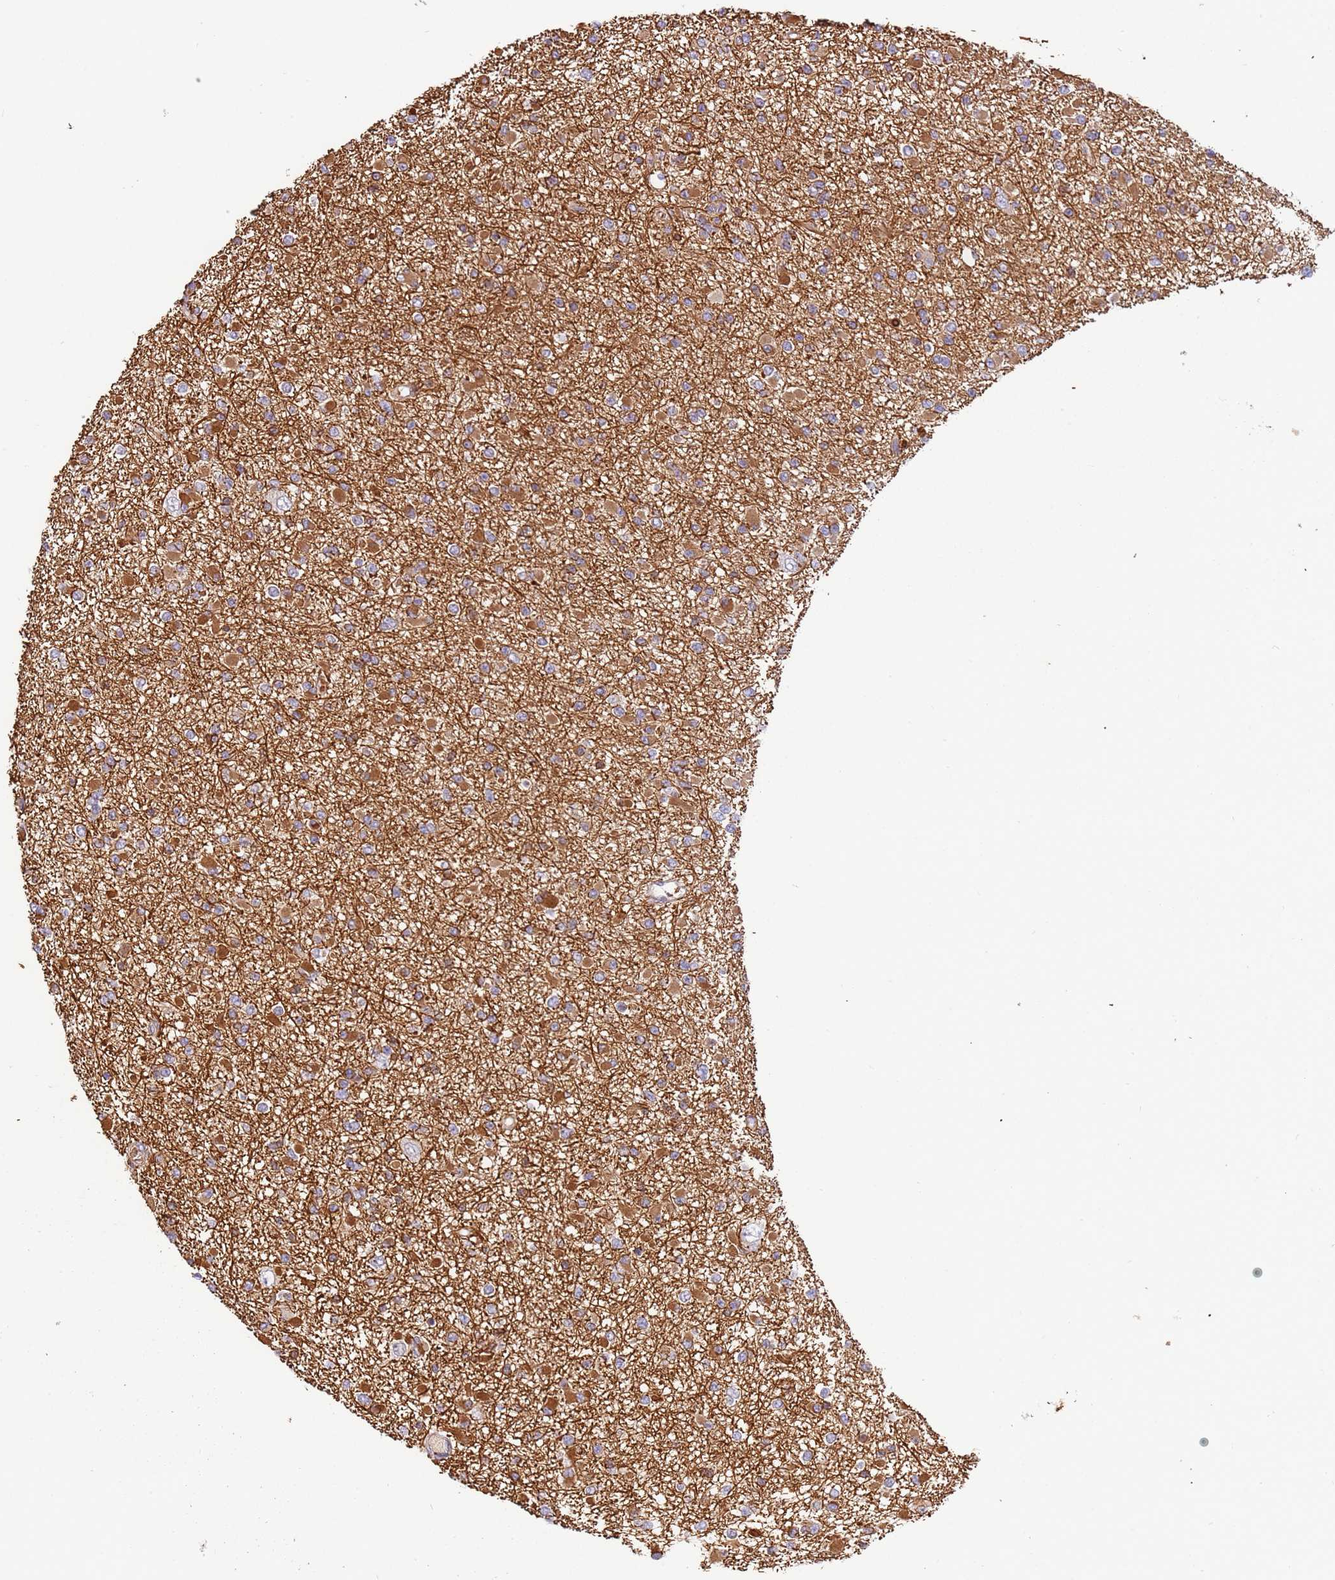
{"staining": {"intensity": "weak", "quantity": "25%-75%", "location": "cytoplasmic/membranous"}, "tissue": "glioma", "cell_type": "Tumor cells", "image_type": "cancer", "snomed": [{"axis": "morphology", "description": "Glioma, malignant, Low grade"}, {"axis": "topography", "description": "Brain"}], "caption": "Protein staining of glioma tissue displays weak cytoplasmic/membranous positivity in approximately 25%-75% of tumor cells.", "gene": "OR6P1", "patient": {"sex": "female", "age": 22}}